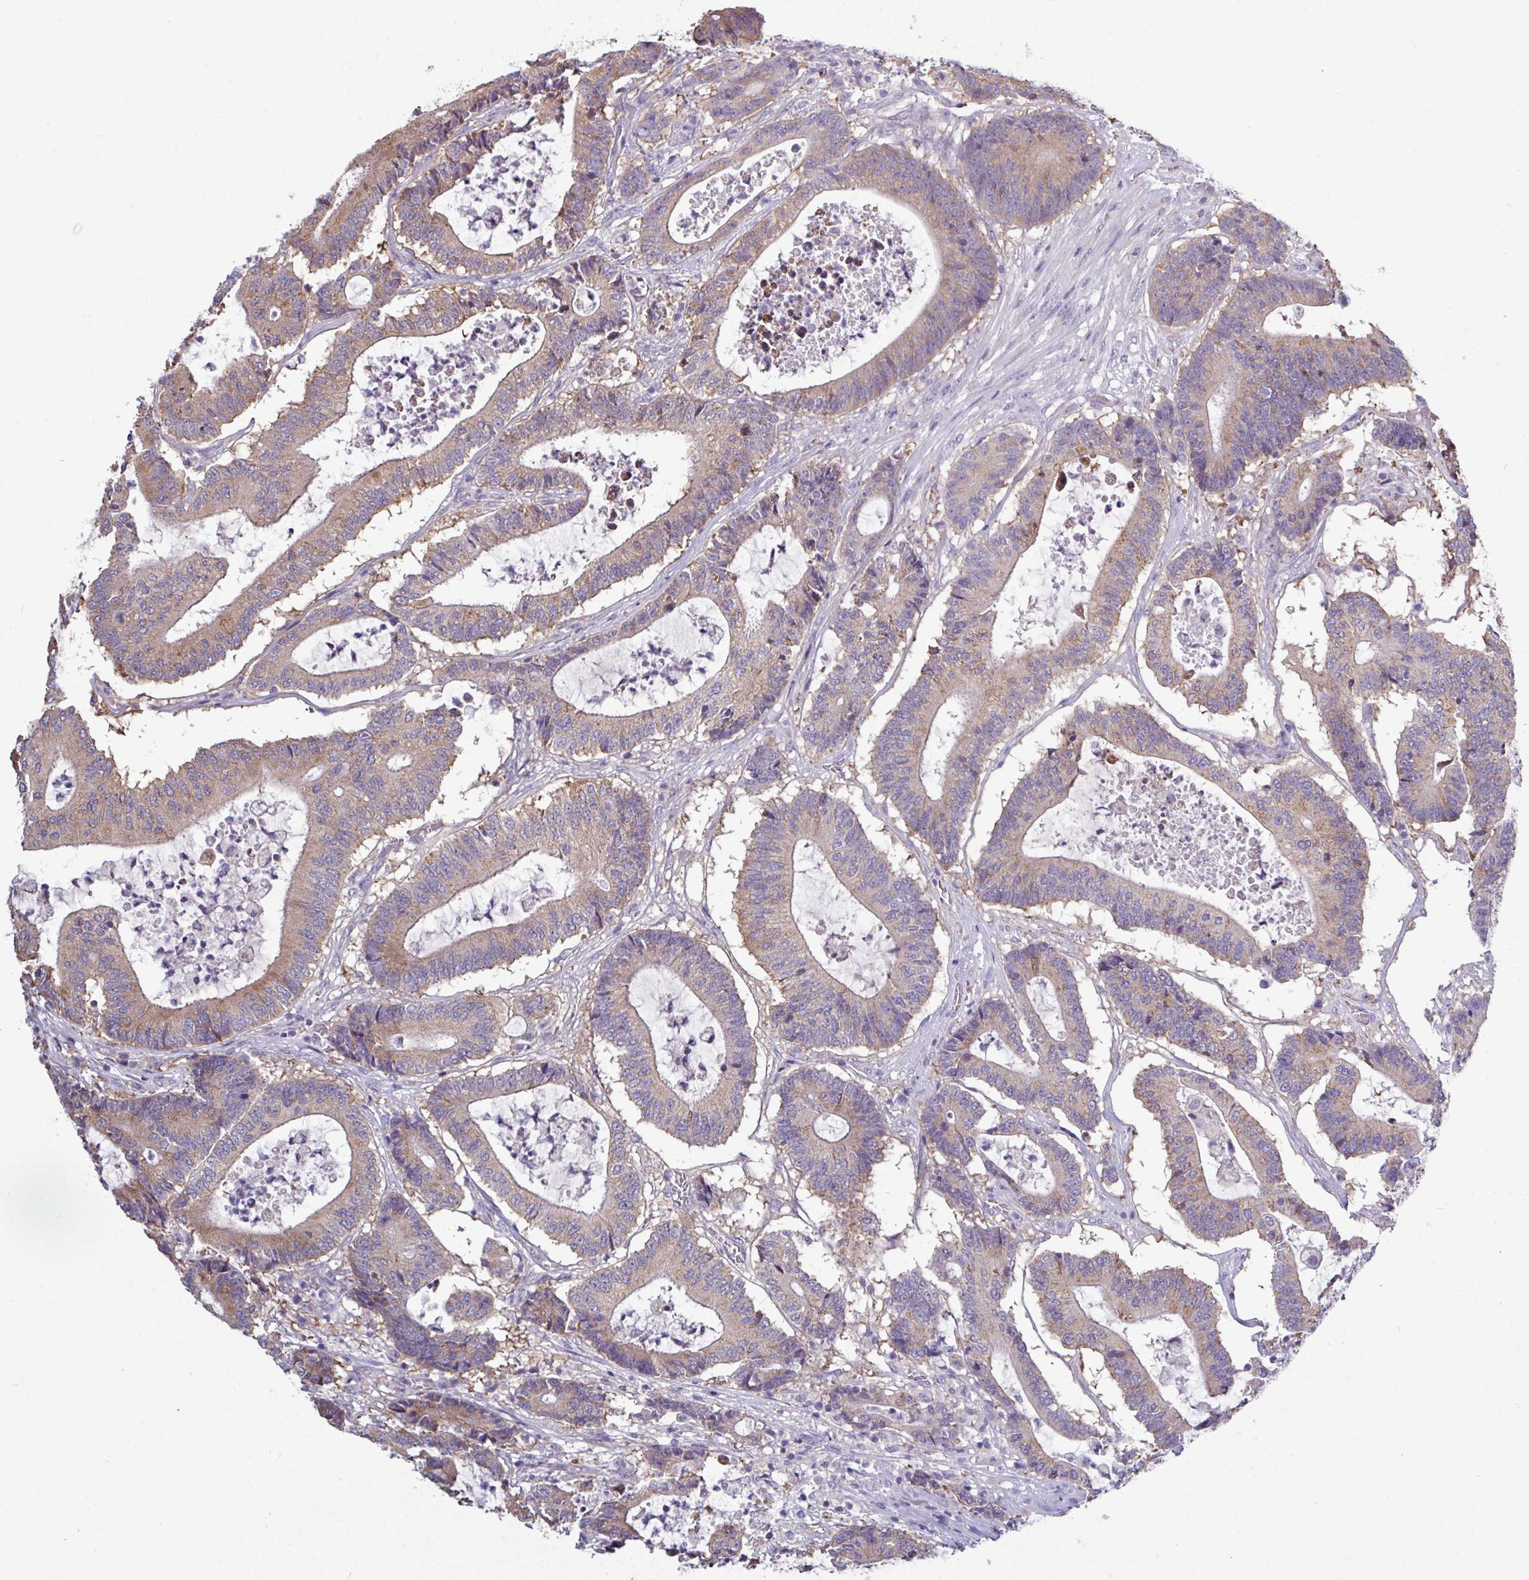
{"staining": {"intensity": "moderate", "quantity": ">75%", "location": "cytoplasmic/membranous"}, "tissue": "colorectal cancer", "cell_type": "Tumor cells", "image_type": "cancer", "snomed": [{"axis": "morphology", "description": "Adenocarcinoma, NOS"}, {"axis": "topography", "description": "Colon"}], "caption": "There is medium levels of moderate cytoplasmic/membranous expression in tumor cells of colorectal adenocarcinoma, as demonstrated by immunohistochemical staining (brown color).", "gene": "AGAP5", "patient": {"sex": "female", "age": 84}}